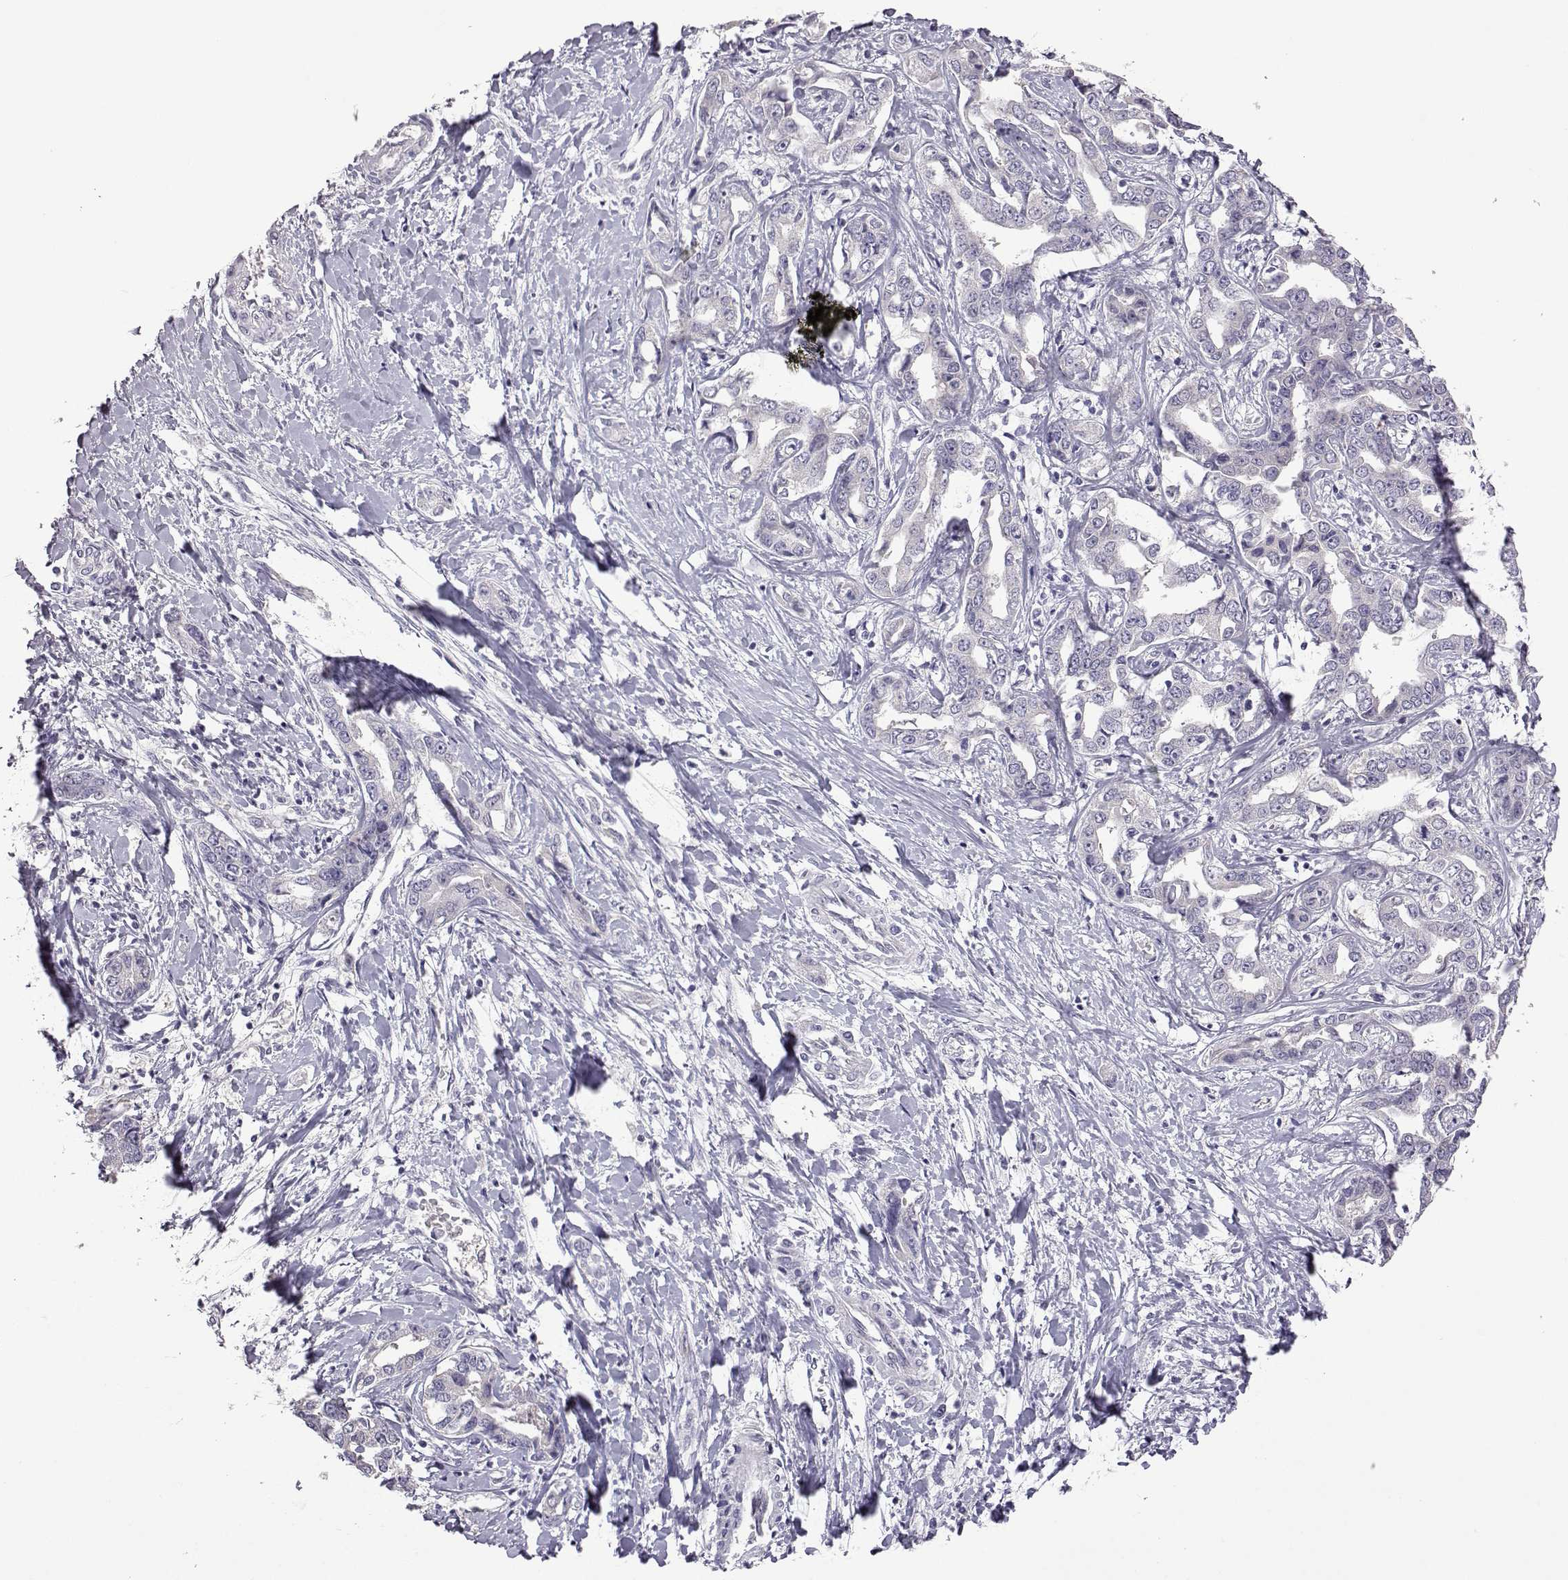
{"staining": {"intensity": "negative", "quantity": "none", "location": "none"}, "tissue": "liver cancer", "cell_type": "Tumor cells", "image_type": "cancer", "snomed": [{"axis": "morphology", "description": "Cholangiocarcinoma"}, {"axis": "topography", "description": "Liver"}], "caption": "High magnification brightfield microscopy of liver cholangiocarcinoma stained with DAB (3,3'-diaminobenzidine) (brown) and counterstained with hematoxylin (blue): tumor cells show no significant positivity.", "gene": "VGF", "patient": {"sex": "male", "age": 59}}